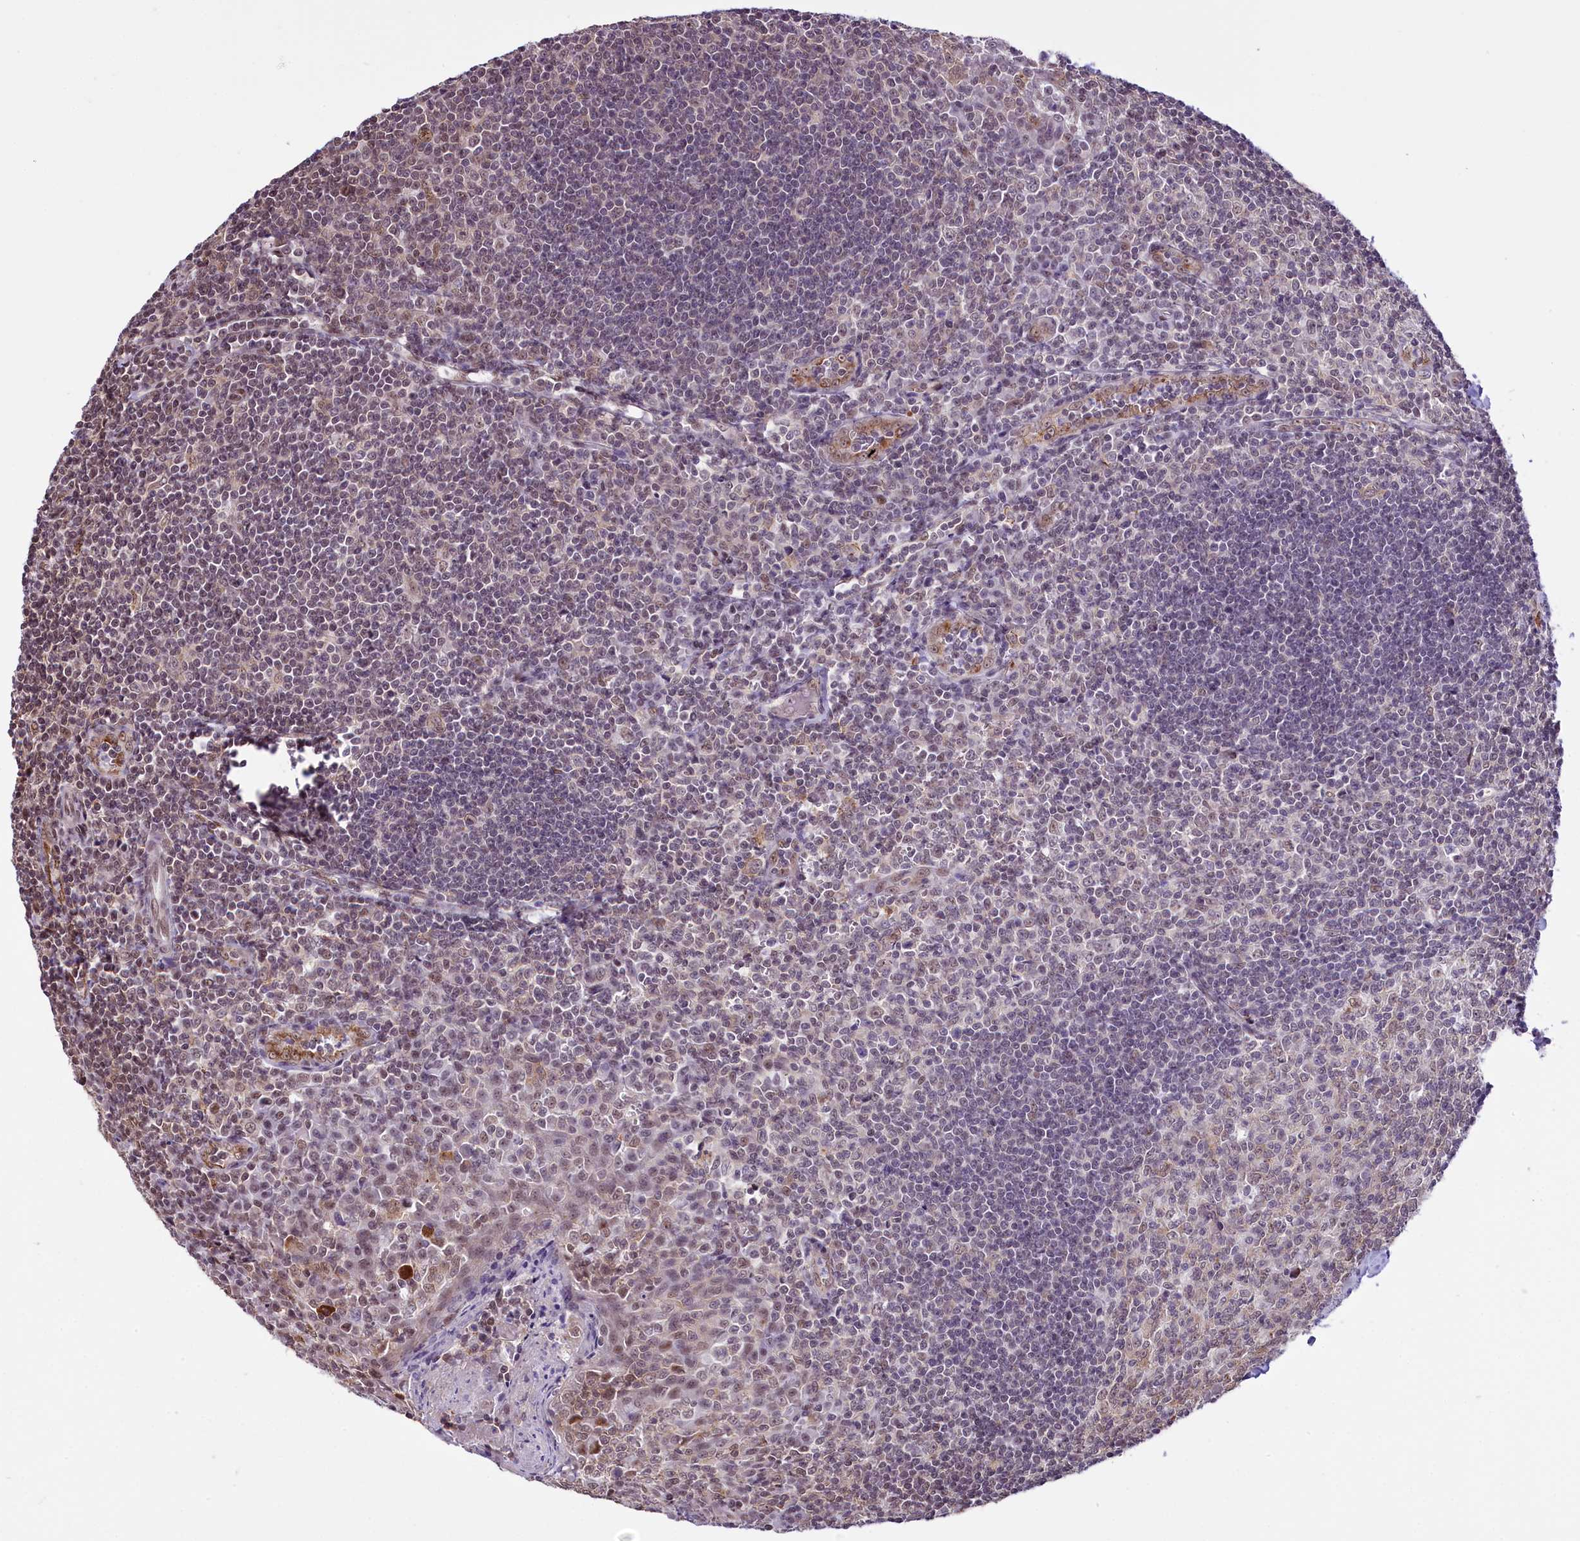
{"staining": {"intensity": "weak", "quantity": "<25%", "location": "cytoplasmic/membranous,nuclear"}, "tissue": "tonsil", "cell_type": "Germinal center cells", "image_type": "normal", "snomed": [{"axis": "morphology", "description": "Normal tissue, NOS"}, {"axis": "topography", "description": "Tonsil"}], "caption": "DAB immunohistochemical staining of benign tonsil demonstrates no significant expression in germinal center cells.", "gene": "MRPL54", "patient": {"sex": "male", "age": 27}}